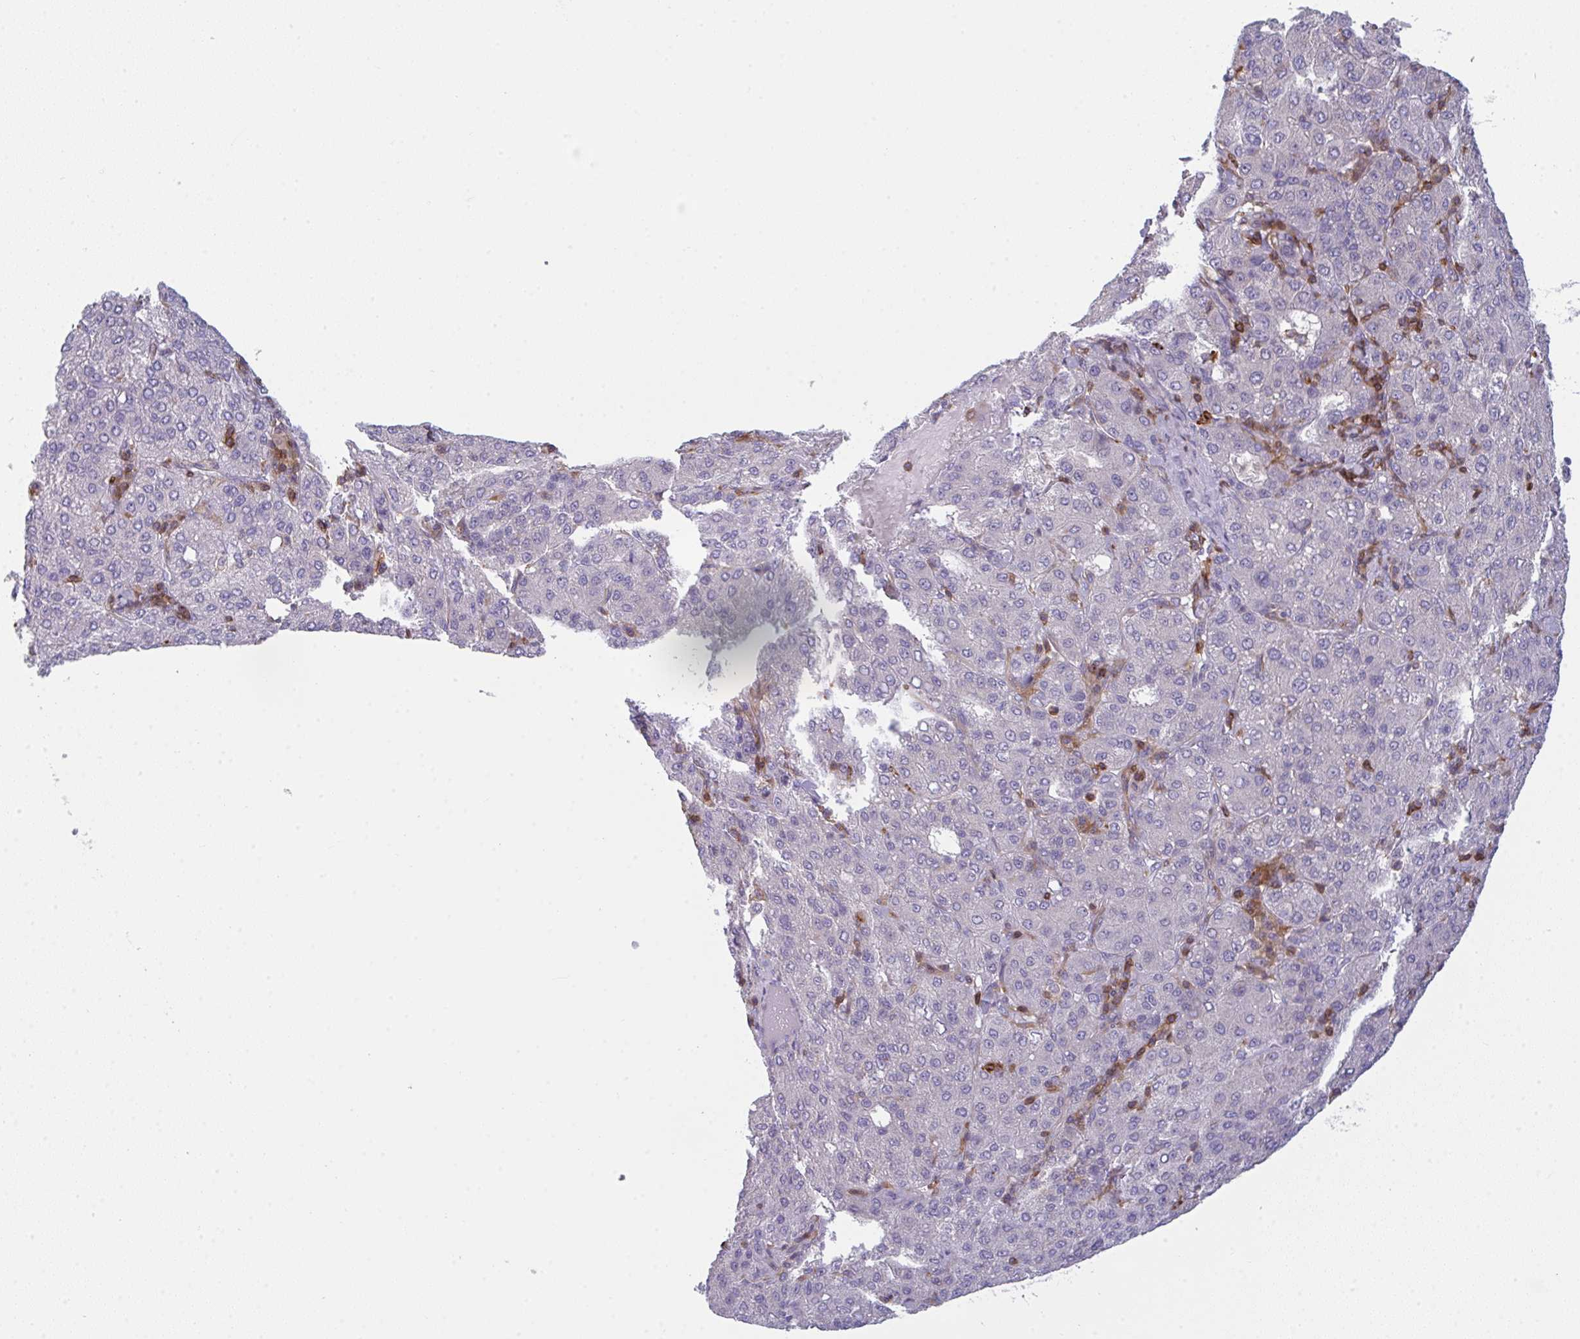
{"staining": {"intensity": "negative", "quantity": "none", "location": "none"}, "tissue": "liver cancer", "cell_type": "Tumor cells", "image_type": "cancer", "snomed": [{"axis": "morphology", "description": "Carcinoma, Hepatocellular, NOS"}, {"axis": "topography", "description": "Liver"}], "caption": "Human liver hepatocellular carcinoma stained for a protein using immunohistochemistry (IHC) displays no staining in tumor cells.", "gene": "CD80", "patient": {"sex": "male", "age": 65}}